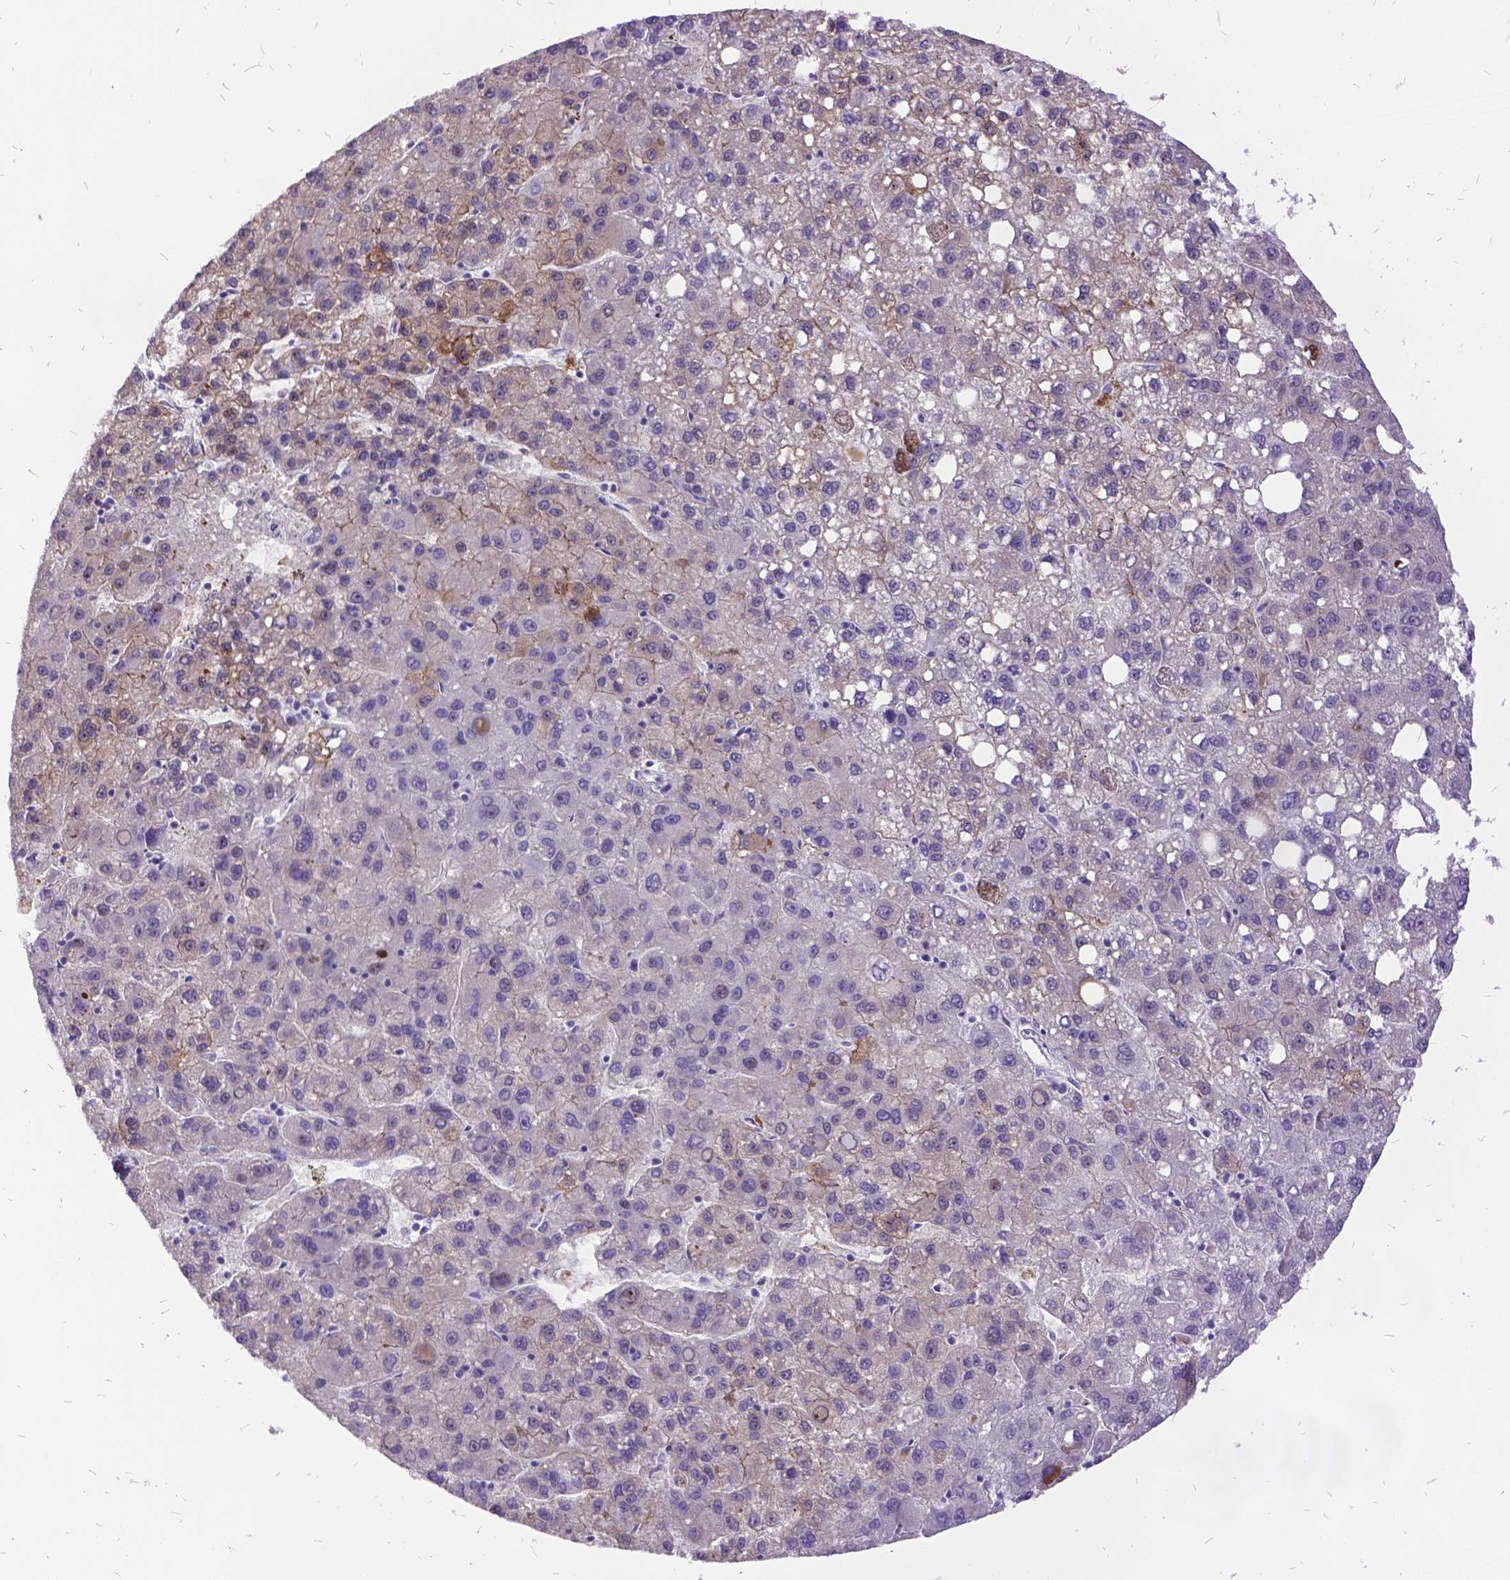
{"staining": {"intensity": "negative", "quantity": "none", "location": "none"}, "tissue": "liver cancer", "cell_type": "Tumor cells", "image_type": "cancer", "snomed": [{"axis": "morphology", "description": "Carcinoma, Hepatocellular, NOS"}, {"axis": "topography", "description": "Liver"}], "caption": "Tumor cells are negative for protein expression in human liver cancer.", "gene": "GRB7", "patient": {"sex": "female", "age": 82}}